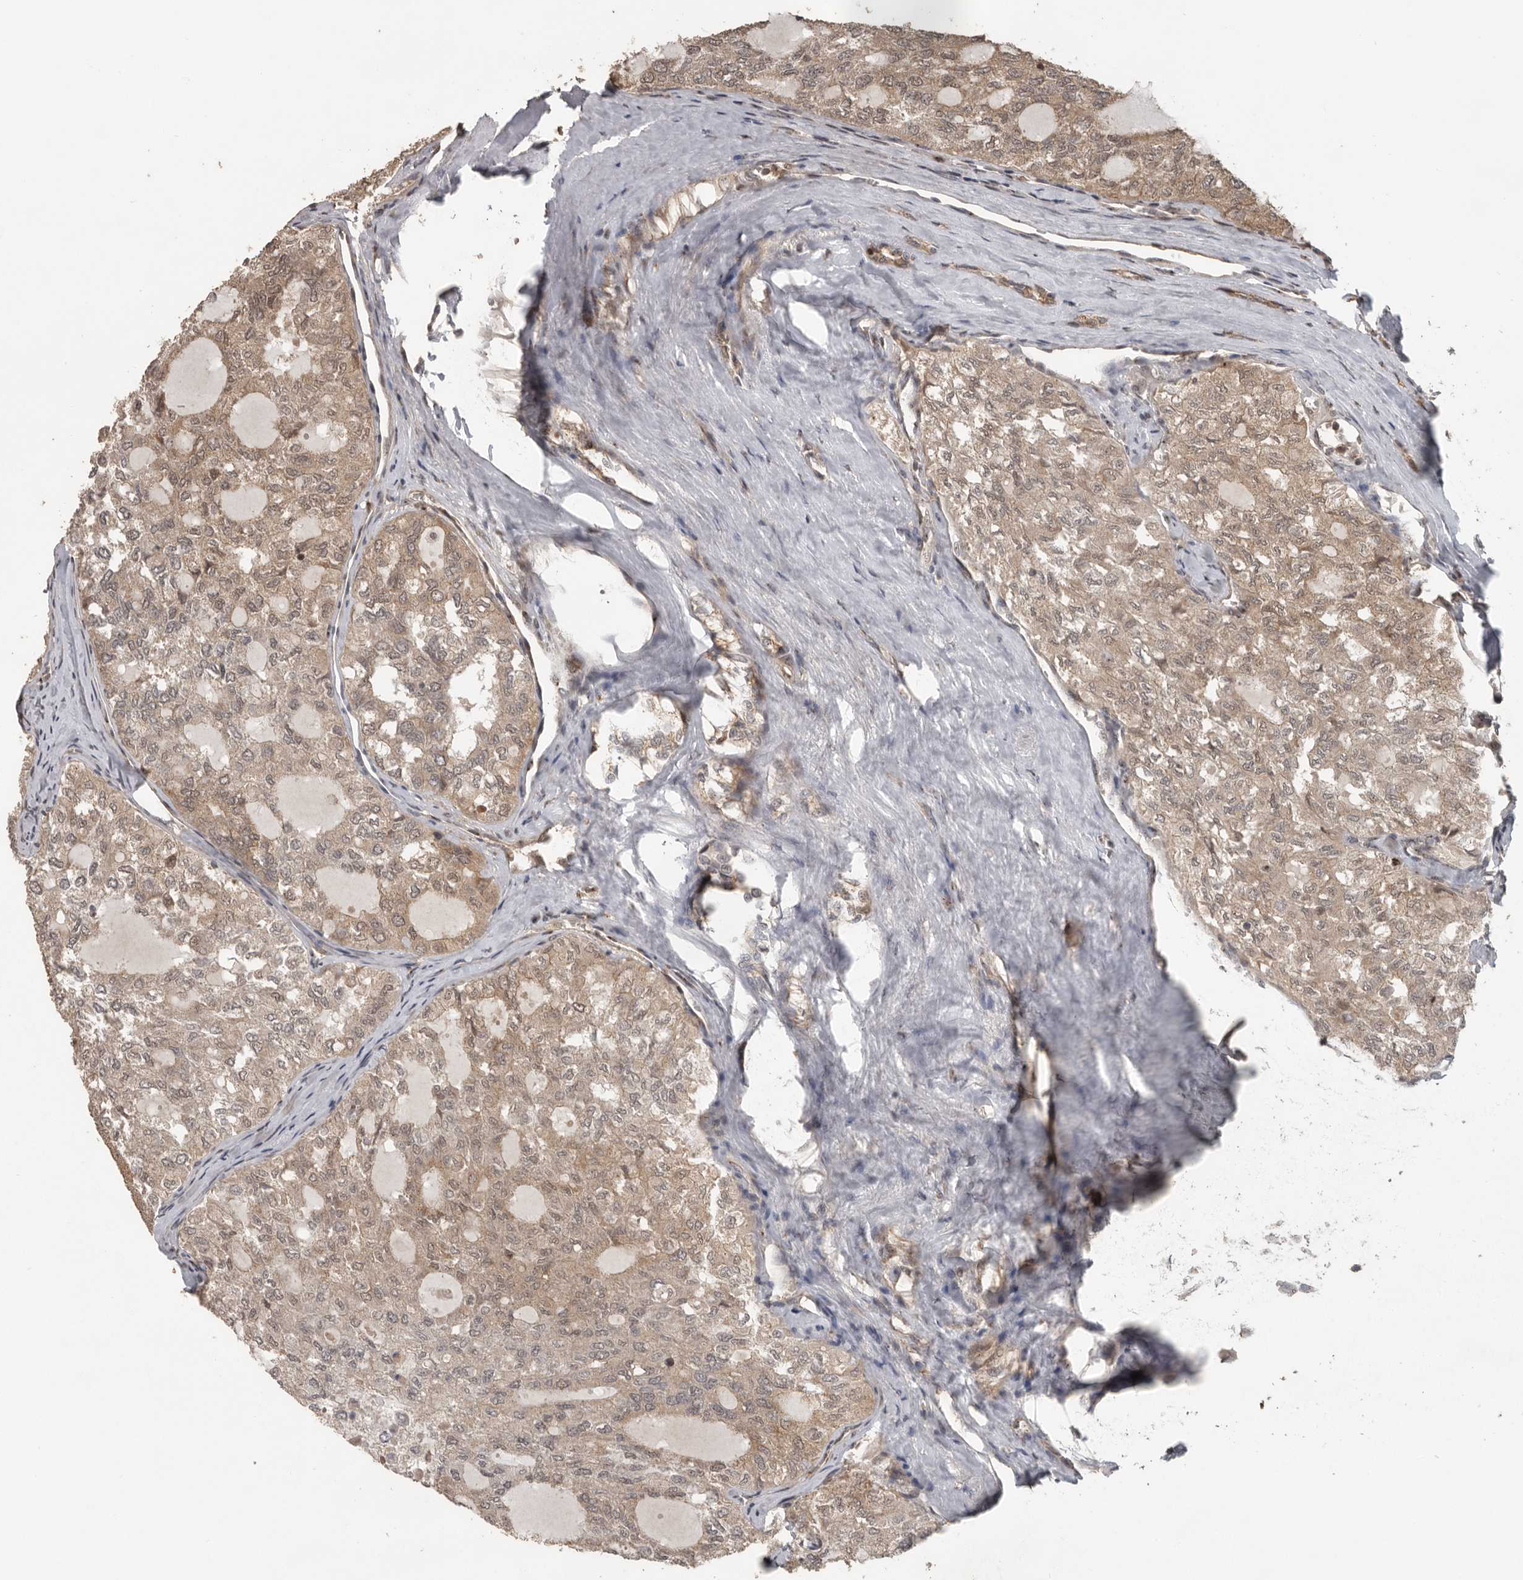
{"staining": {"intensity": "weak", "quantity": ">75%", "location": "cytoplasmic/membranous,nuclear"}, "tissue": "thyroid cancer", "cell_type": "Tumor cells", "image_type": "cancer", "snomed": [{"axis": "morphology", "description": "Follicular adenoma carcinoma, NOS"}, {"axis": "topography", "description": "Thyroid gland"}], "caption": "Immunohistochemistry of human thyroid cancer (follicular adenoma carcinoma) reveals low levels of weak cytoplasmic/membranous and nuclear staining in about >75% of tumor cells.", "gene": "CEP350", "patient": {"sex": "male", "age": 75}}